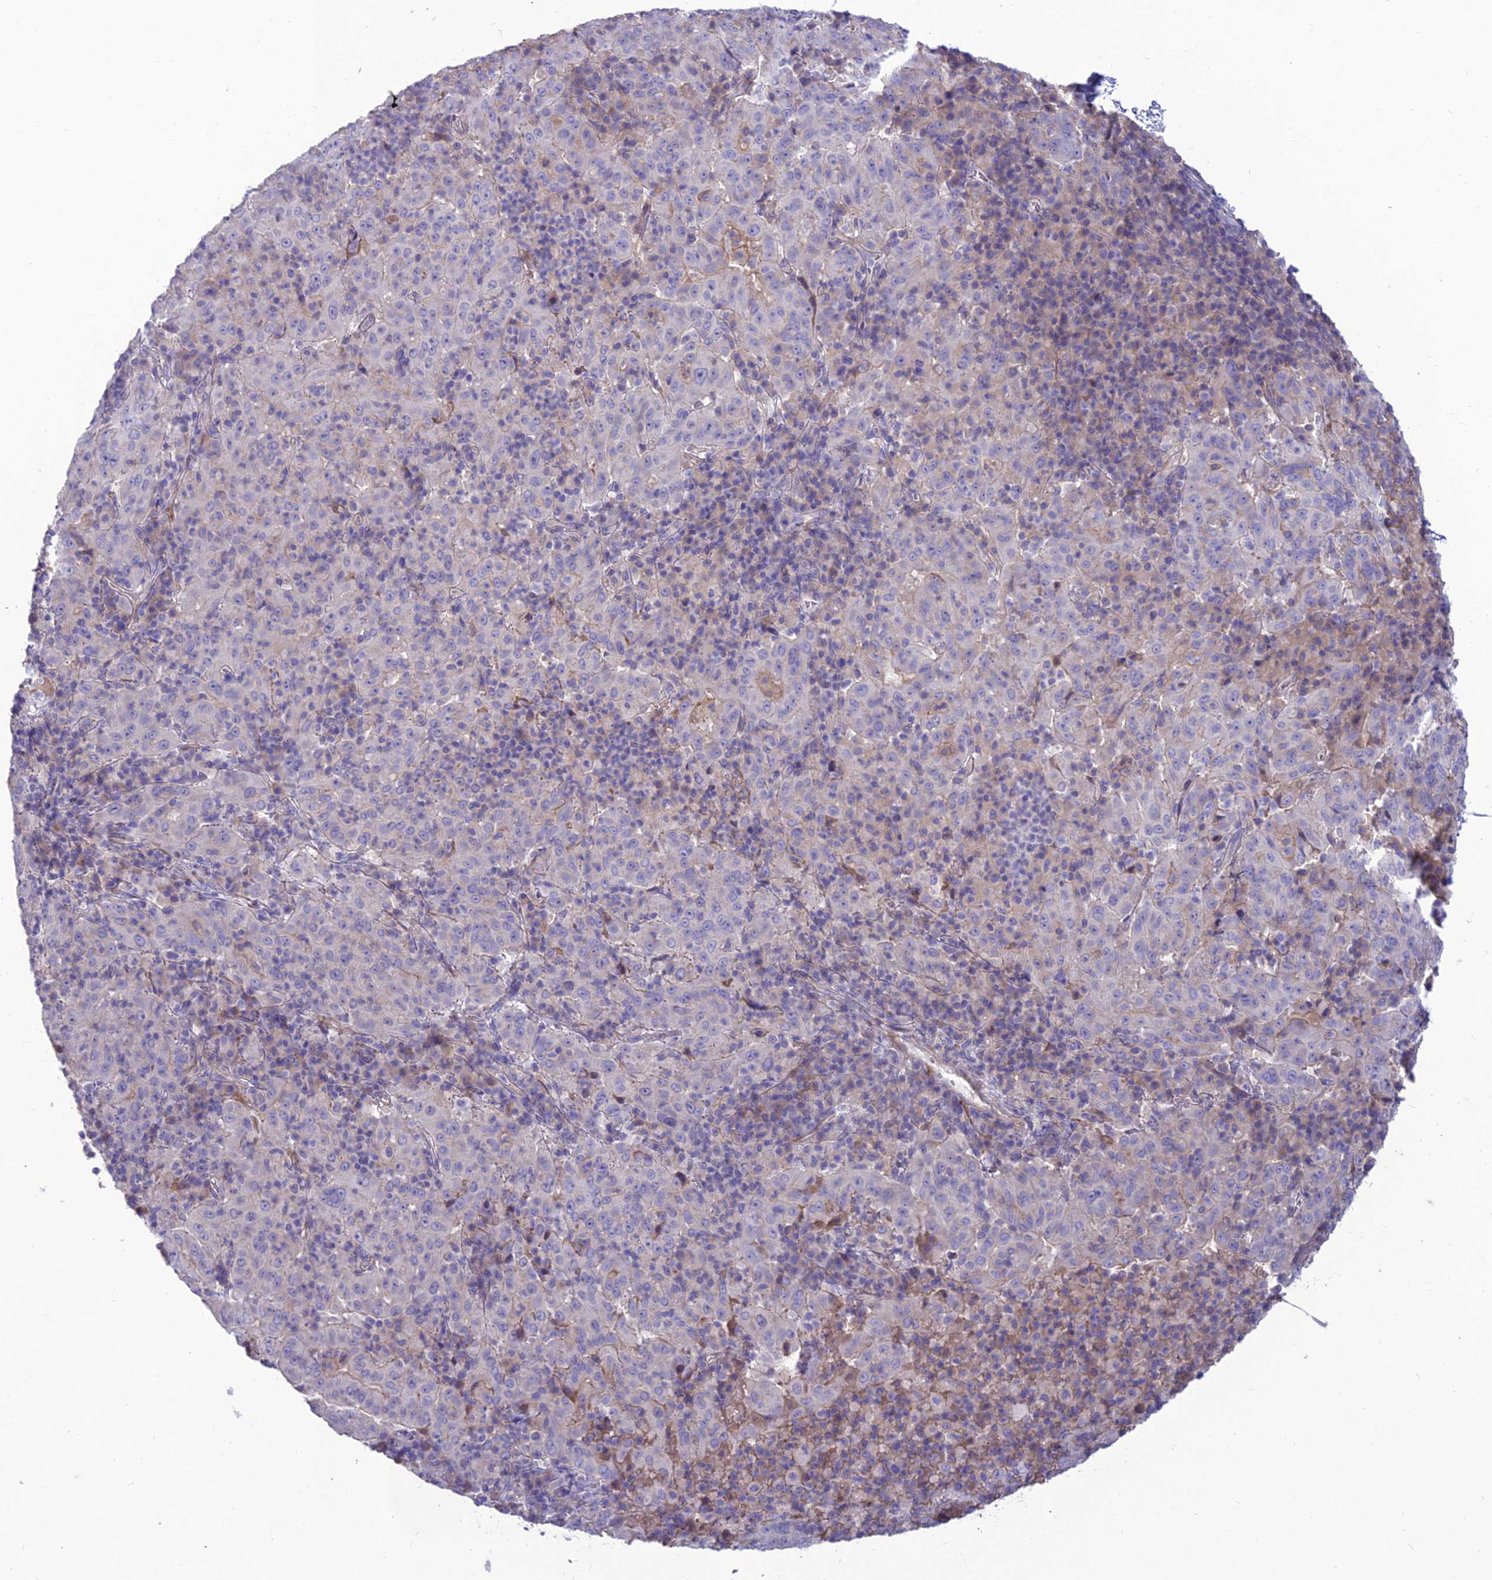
{"staining": {"intensity": "negative", "quantity": "none", "location": "none"}, "tissue": "pancreatic cancer", "cell_type": "Tumor cells", "image_type": "cancer", "snomed": [{"axis": "morphology", "description": "Adenocarcinoma, NOS"}, {"axis": "topography", "description": "Pancreas"}], "caption": "The histopathology image displays no staining of tumor cells in pancreatic cancer (adenocarcinoma).", "gene": "TEKT3", "patient": {"sex": "male", "age": 63}}